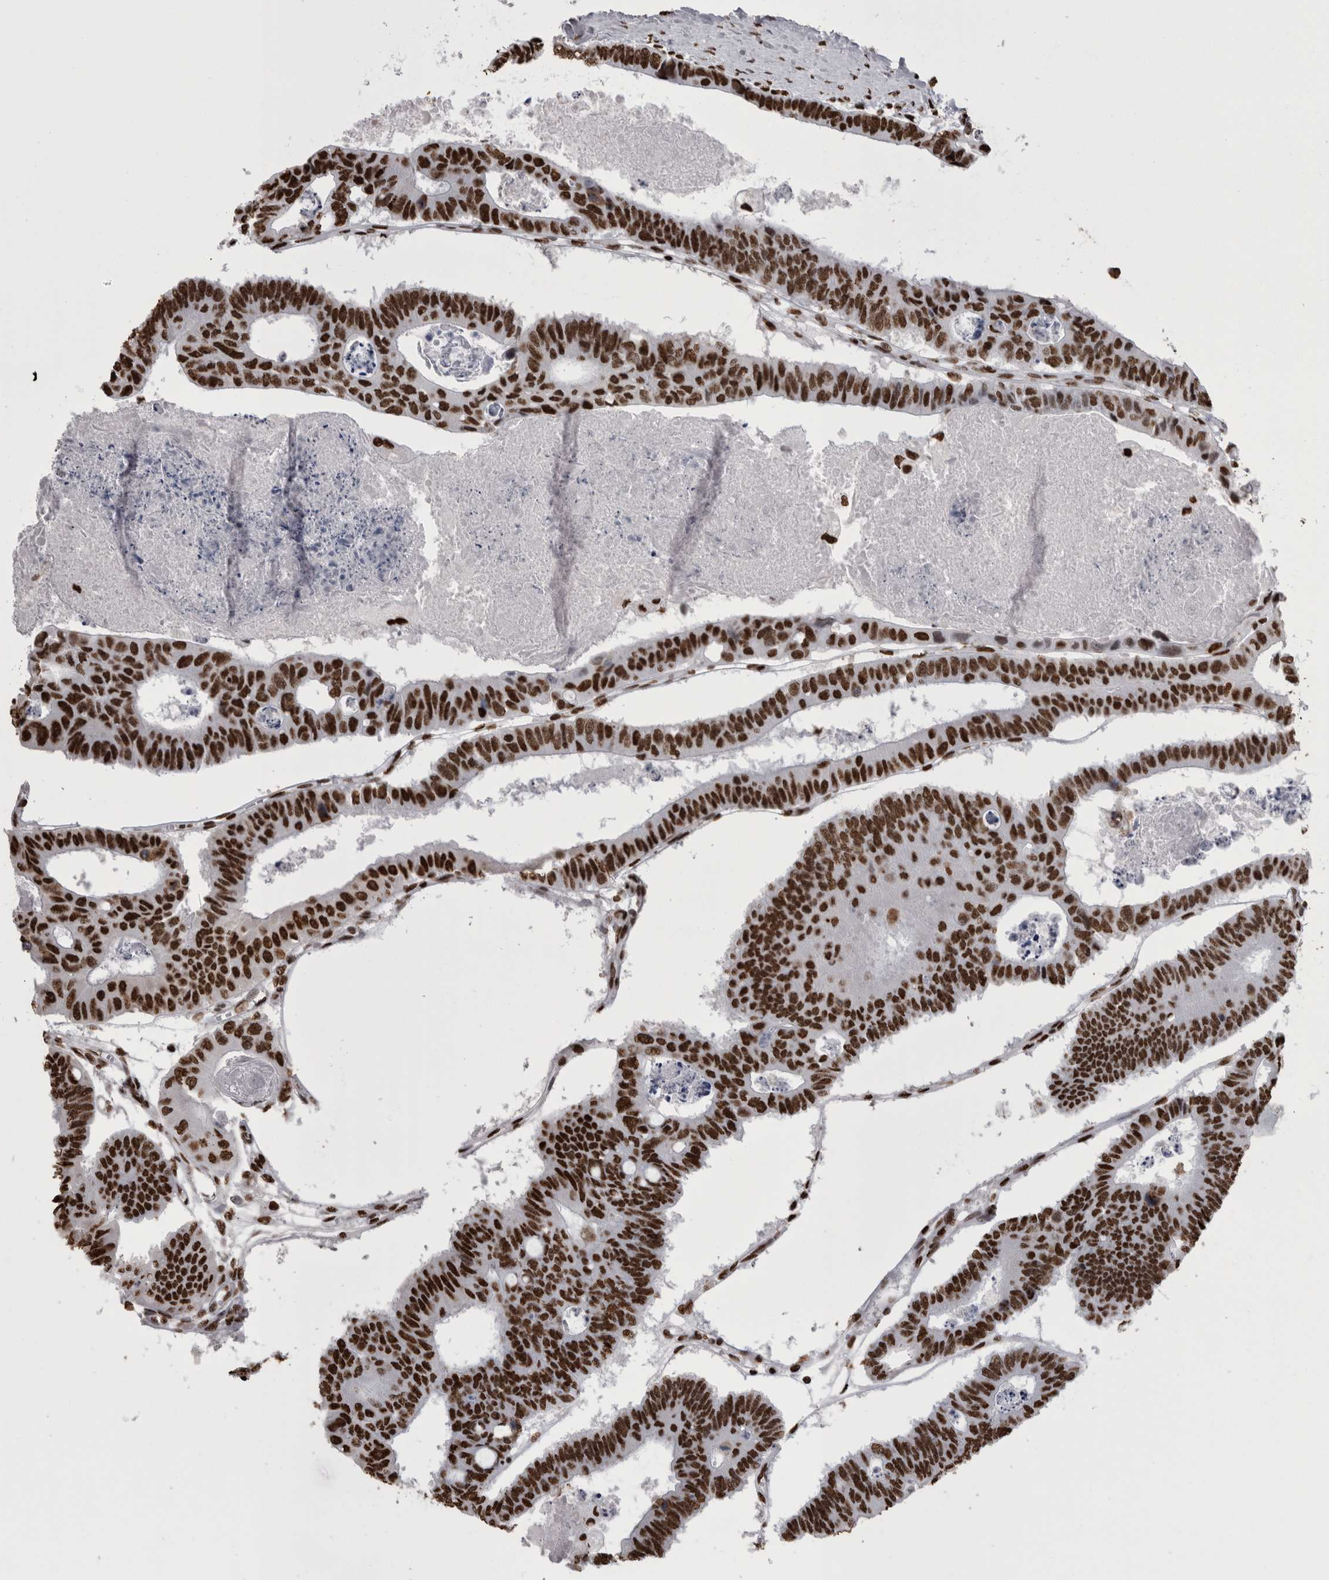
{"staining": {"intensity": "strong", "quantity": ">75%", "location": "nuclear"}, "tissue": "colorectal cancer", "cell_type": "Tumor cells", "image_type": "cancer", "snomed": [{"axis": "morphology", "description": "Adenocarcinoma, NOS"}, {"axis": "topography", "description": "Rectum"}], "caption": "This is a micrograph of immunohistochemistry staining of adenocarcinoma (colorectal), which shows strong expression in the nuclear of tumor cells.", "gene": "HNRNPM", "patient": {"sex": "male", "age": 84}}